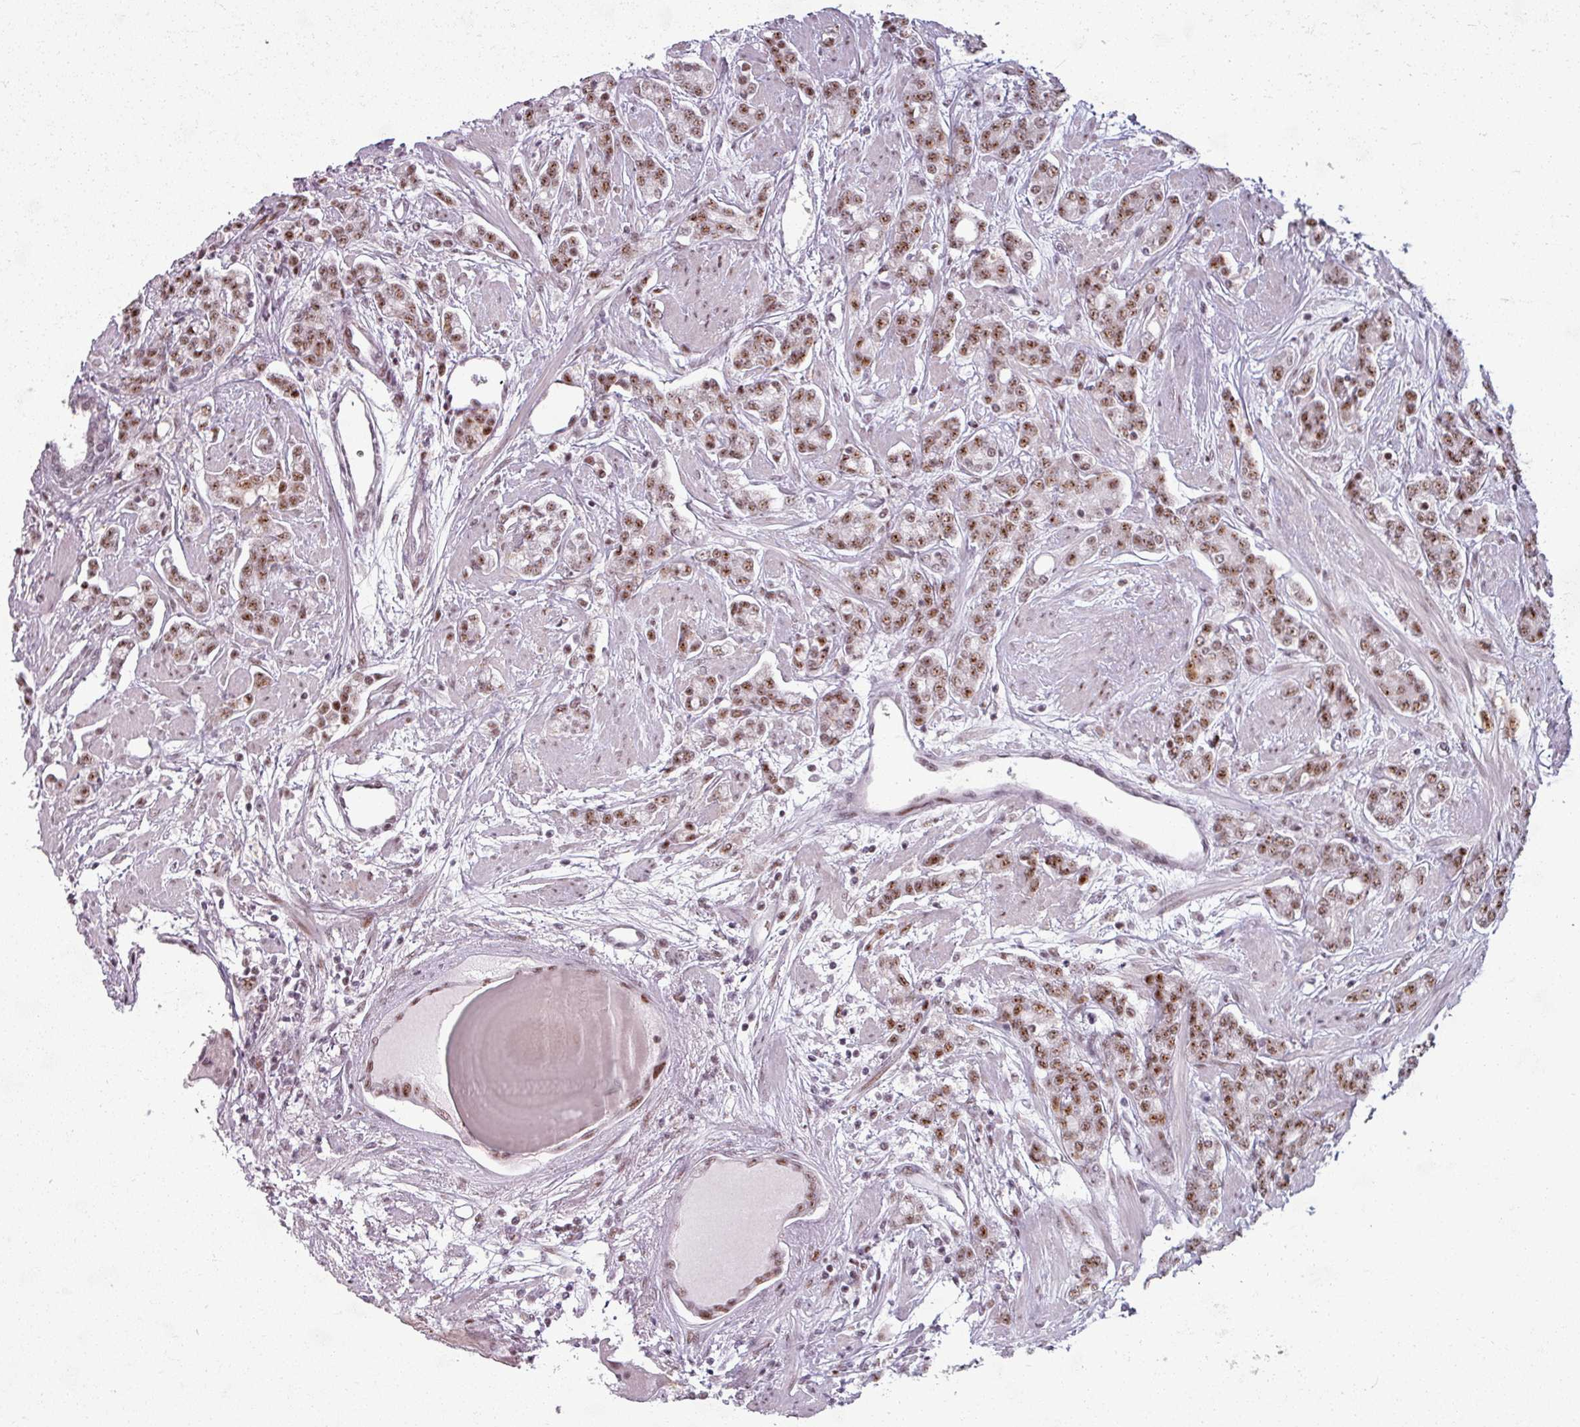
{"staining": {"intensity": "moderate", "quantity": ">75%", "location": "nuclear"}, "tissue": "prostate cancer", "cell_type": "Tumor cells", "image_type": "cancer", "snomed": [{"axis": "morphology", "description": "Adenocarcinoma, High grade"}, {"axis": "topography", "description": "Prostate"}], "caption": "Immunohistochemistry image of neoplastic tissue: prostate cancer (adenocarcinoma (high-grade)) stained using IHC exhibits medium levels of moderate protein expression localized specifically in the nuclear of tumor cells, appearing as a nuclear brown color.", "gene": "NCOR1", "patient": {"sex": "male", "age": 62}}